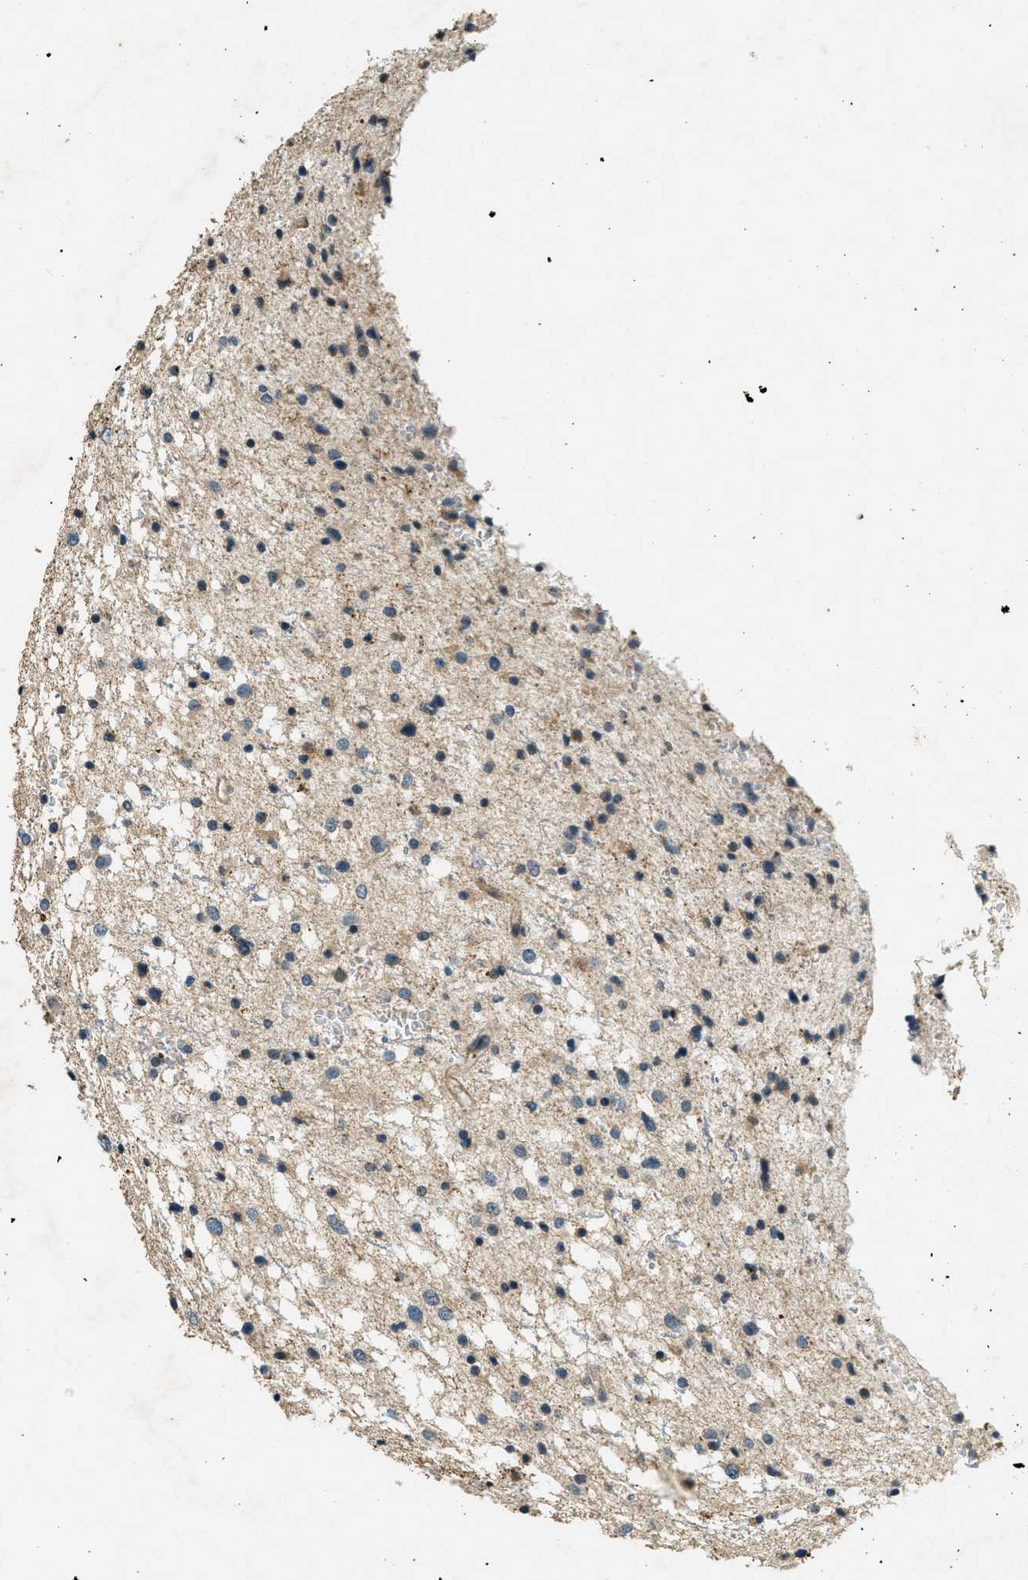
{"staining": {"intensity": "weak", "quantity": "25%-75%", "location": "cytoplasmic/membranous"}, "tissue": "glioma", "cell_type": "Tumor cells", "image_type": "cancer", "snomed": [{"axis": "morphology", "description": "Glioma, malignant, Low grade"}, {"axis": "topography", "description": "Brain"}], "caption": "Malignant glioma (low-grade) stained for a protein displays weak cytoplasmic/membranous positivity in tumor cells.", "gene": "RAB3D", "patient": {"sex": "female", "age": 37}}